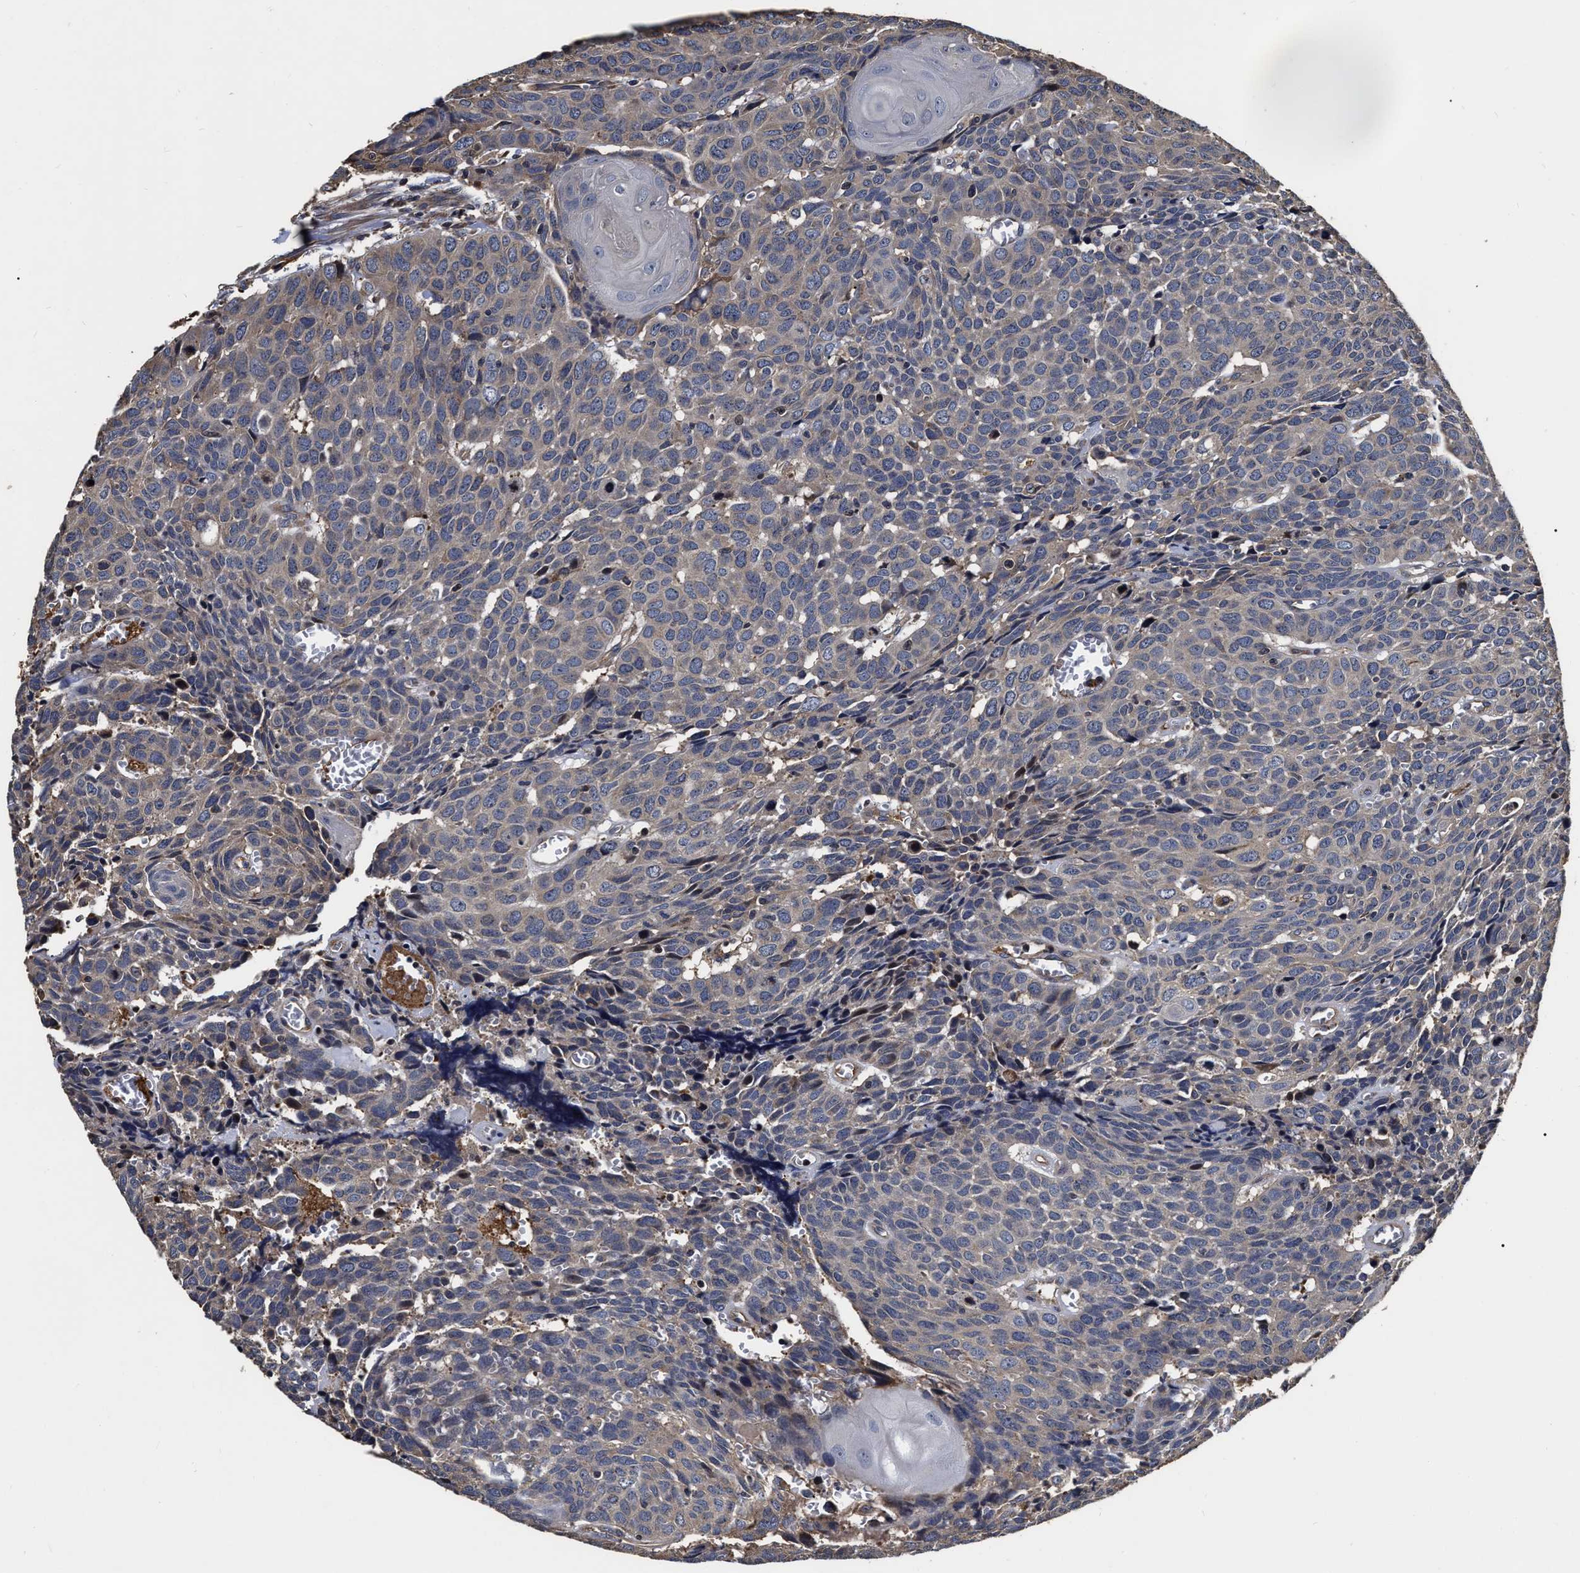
{"staining": {"intensity": "weak", "quantity": "25%-75%", "location": "cytoplasmic/membranous"}, "tissue": "head and neck cancer", "cell_type": "Tumor cells", "image_type": "cancer", "snomed": [{"axis": "morphology", "description": "Squamous cell carcinoma, NOS"}, {"axis": "topography", "description": "Head-Neck"}], "caption": "Immunohistochemistry (IHC) (DAB (3,3'-diaminobenzidine)) staining of human head and neck squamous cell carcinoma demonstrates weak cytoplasmic/membranous protein positivity in approximately 25%-75% of tumor cells. (brown staining indicates protein expression, while blue staining denotes nuclei).", "gene": "ABCG8", "patient": {"sex": "male", "age": 66}}